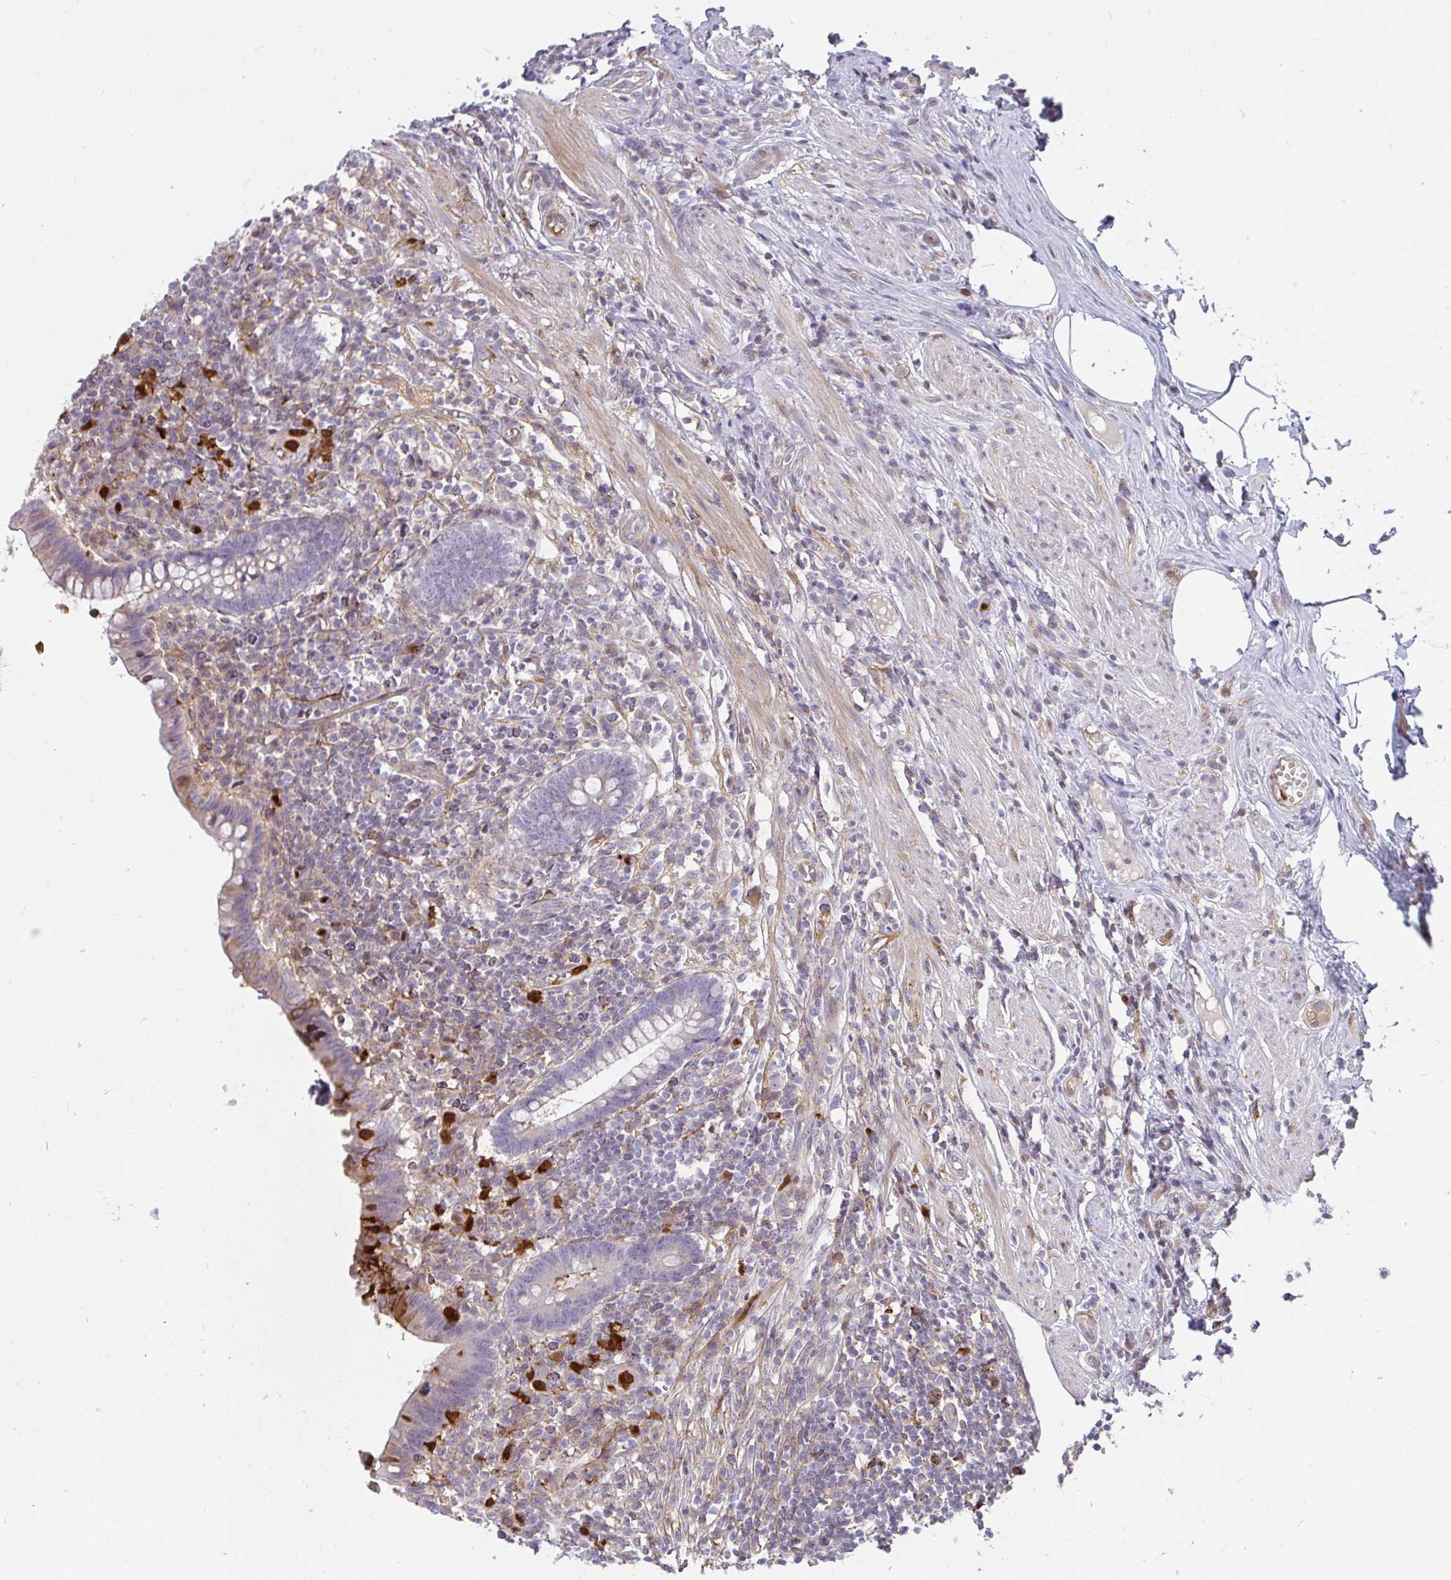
{"staining": {"intensity": "weak", "quantity": "<25%", "location": "cytoplasmic/membranous"}, "tissue": "appendix", "cell_type": "Glandular cells", "image_type": "normal", "snomed": [{"axis": "morphology", "description": "Normal tissue, NOS"}, {"axis": "topography", "description": "Appendix"}], "caption": "This is an immunohistochemistry histopathology image of normal appendix. There is no expression in glandular cells.", "gene": "CSF3R", "patient": {"sex": "female", "age": 56}}